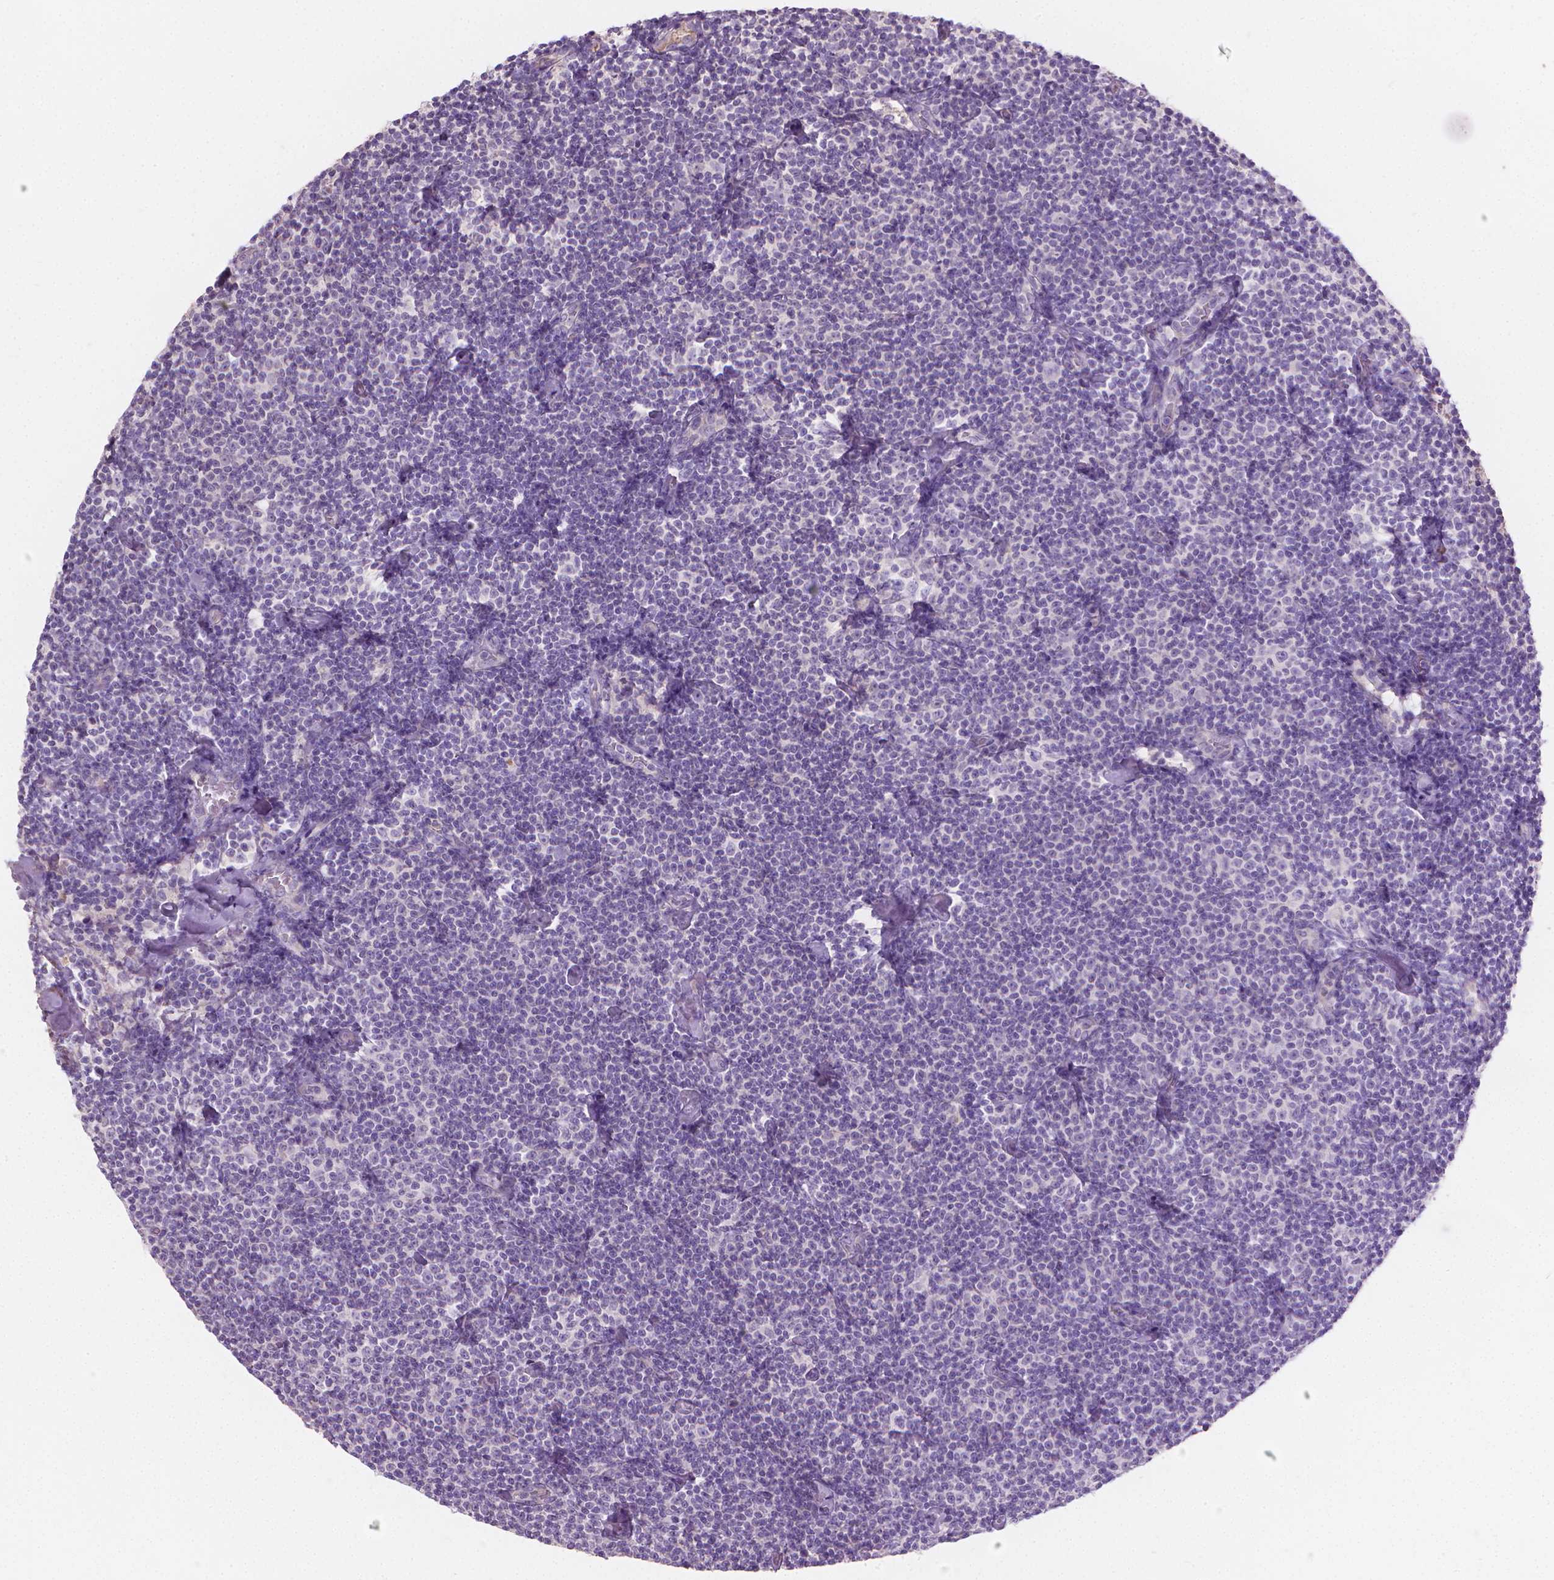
{"staining": {"intensity": "negative", "quantity": "none", "location": "none"}, "tissue": "lymphoma", "cell_type": "Tumor cells", "image_type": "cancer", "snomed": [{"axis": "morphology", "description": "Malignant lymphoma, non-Hodgkin's type, Low grade"}, {"axis": "topography", "description": "Lymph node"}], "caption": "This is an IHC micrograph of lymphoma. There is no positivity in tumor cells.", "gene": "CABCOCO1", "patient": {"sex": "male", "age": 81}}